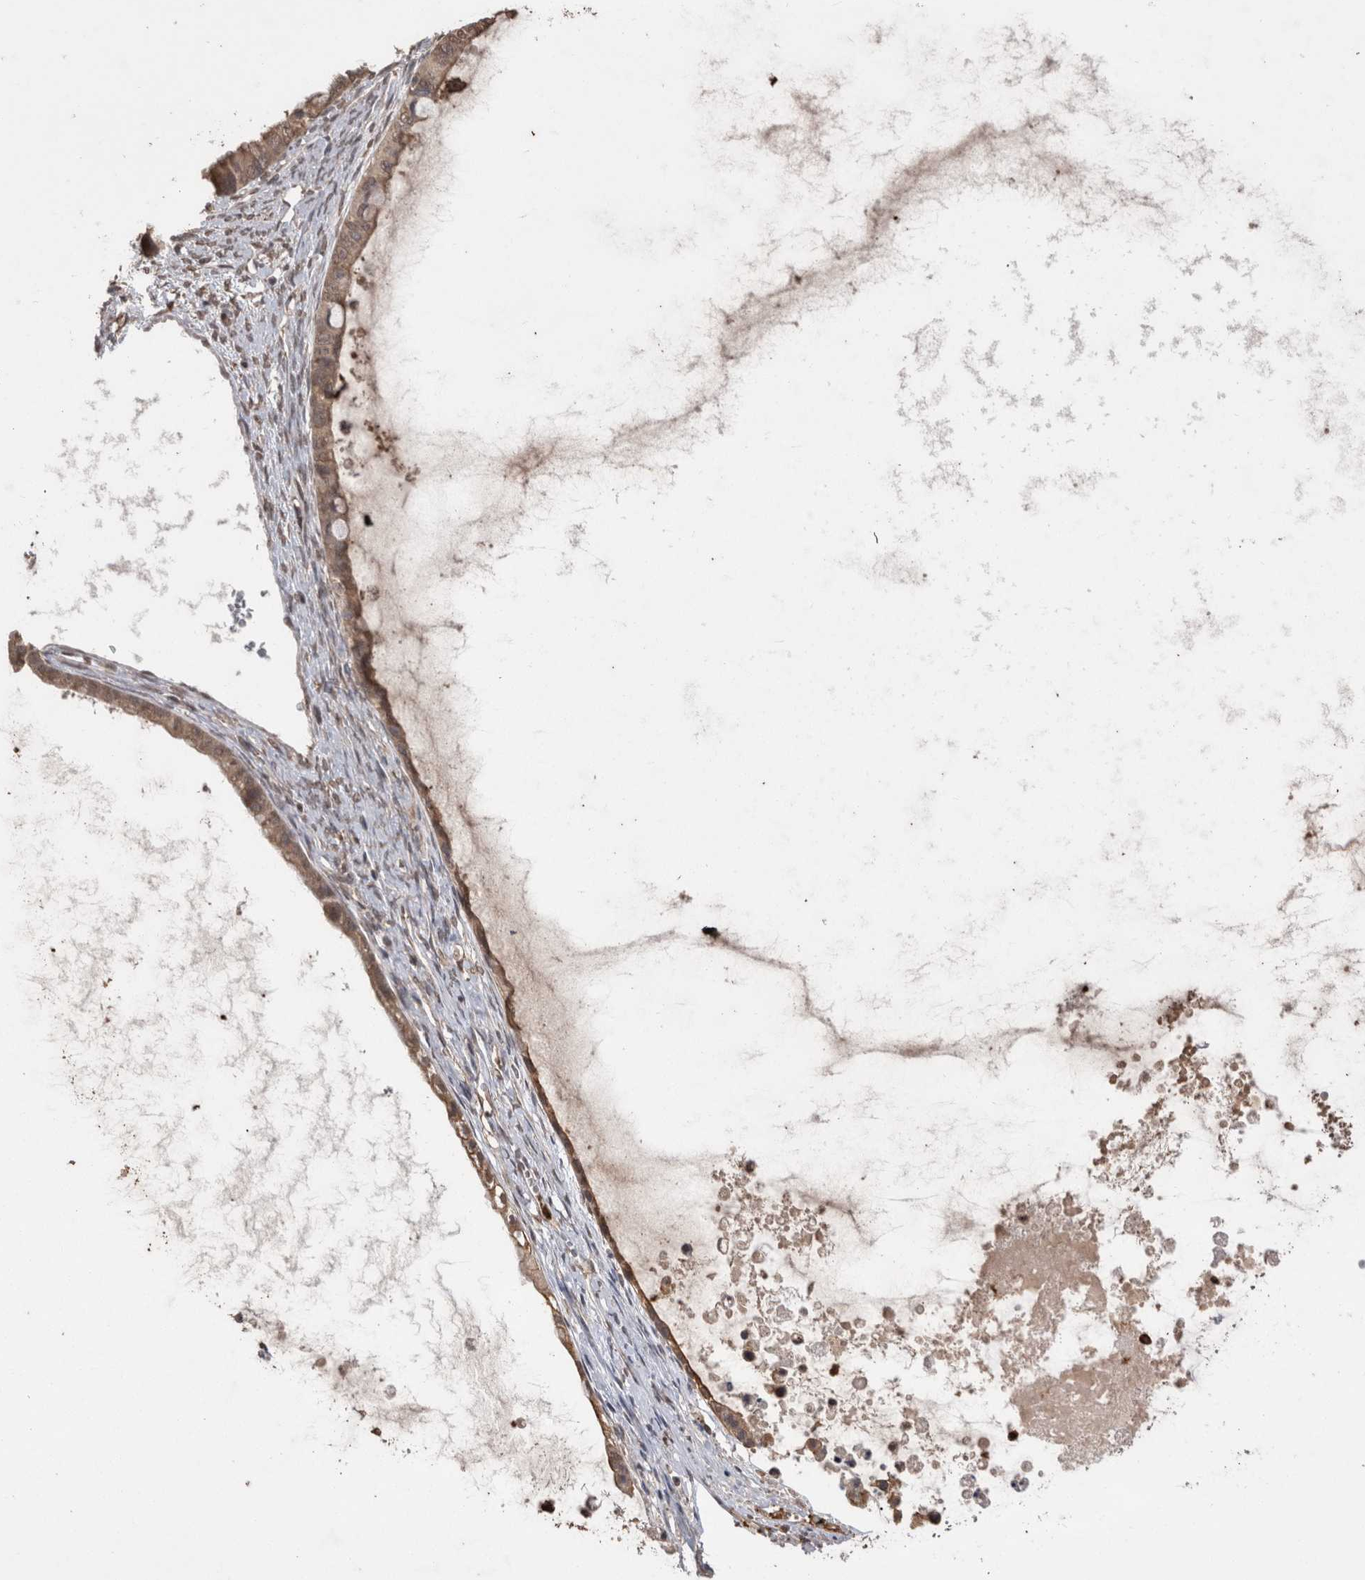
{"staining": {"intensity": "weak", "quantity": ">75%", "location": "cytoplasmic/membranous"}, "tissue": "ovarian cancer", "cell_type": "Tumor cells", "image_type": "cancer", "snomed": [{"axis": "morphology", "description": "Cystadenocarcinoma, mucinous, NOS"}, {"axis": "topography", "description": "Ovary"}], "caption": "Immunohistochemistry (IHC) of ovarian cancer (mucinous cystadenocarcinoma) reveals low levels of weak cytoplasmic/membranous positivity in approximately >75% of tumor cells. The protein of interest is shown in brown color, while the nuclei are stained blue.", "gene": "PAK4", "patient": {"sex": "female", "age": 80}}